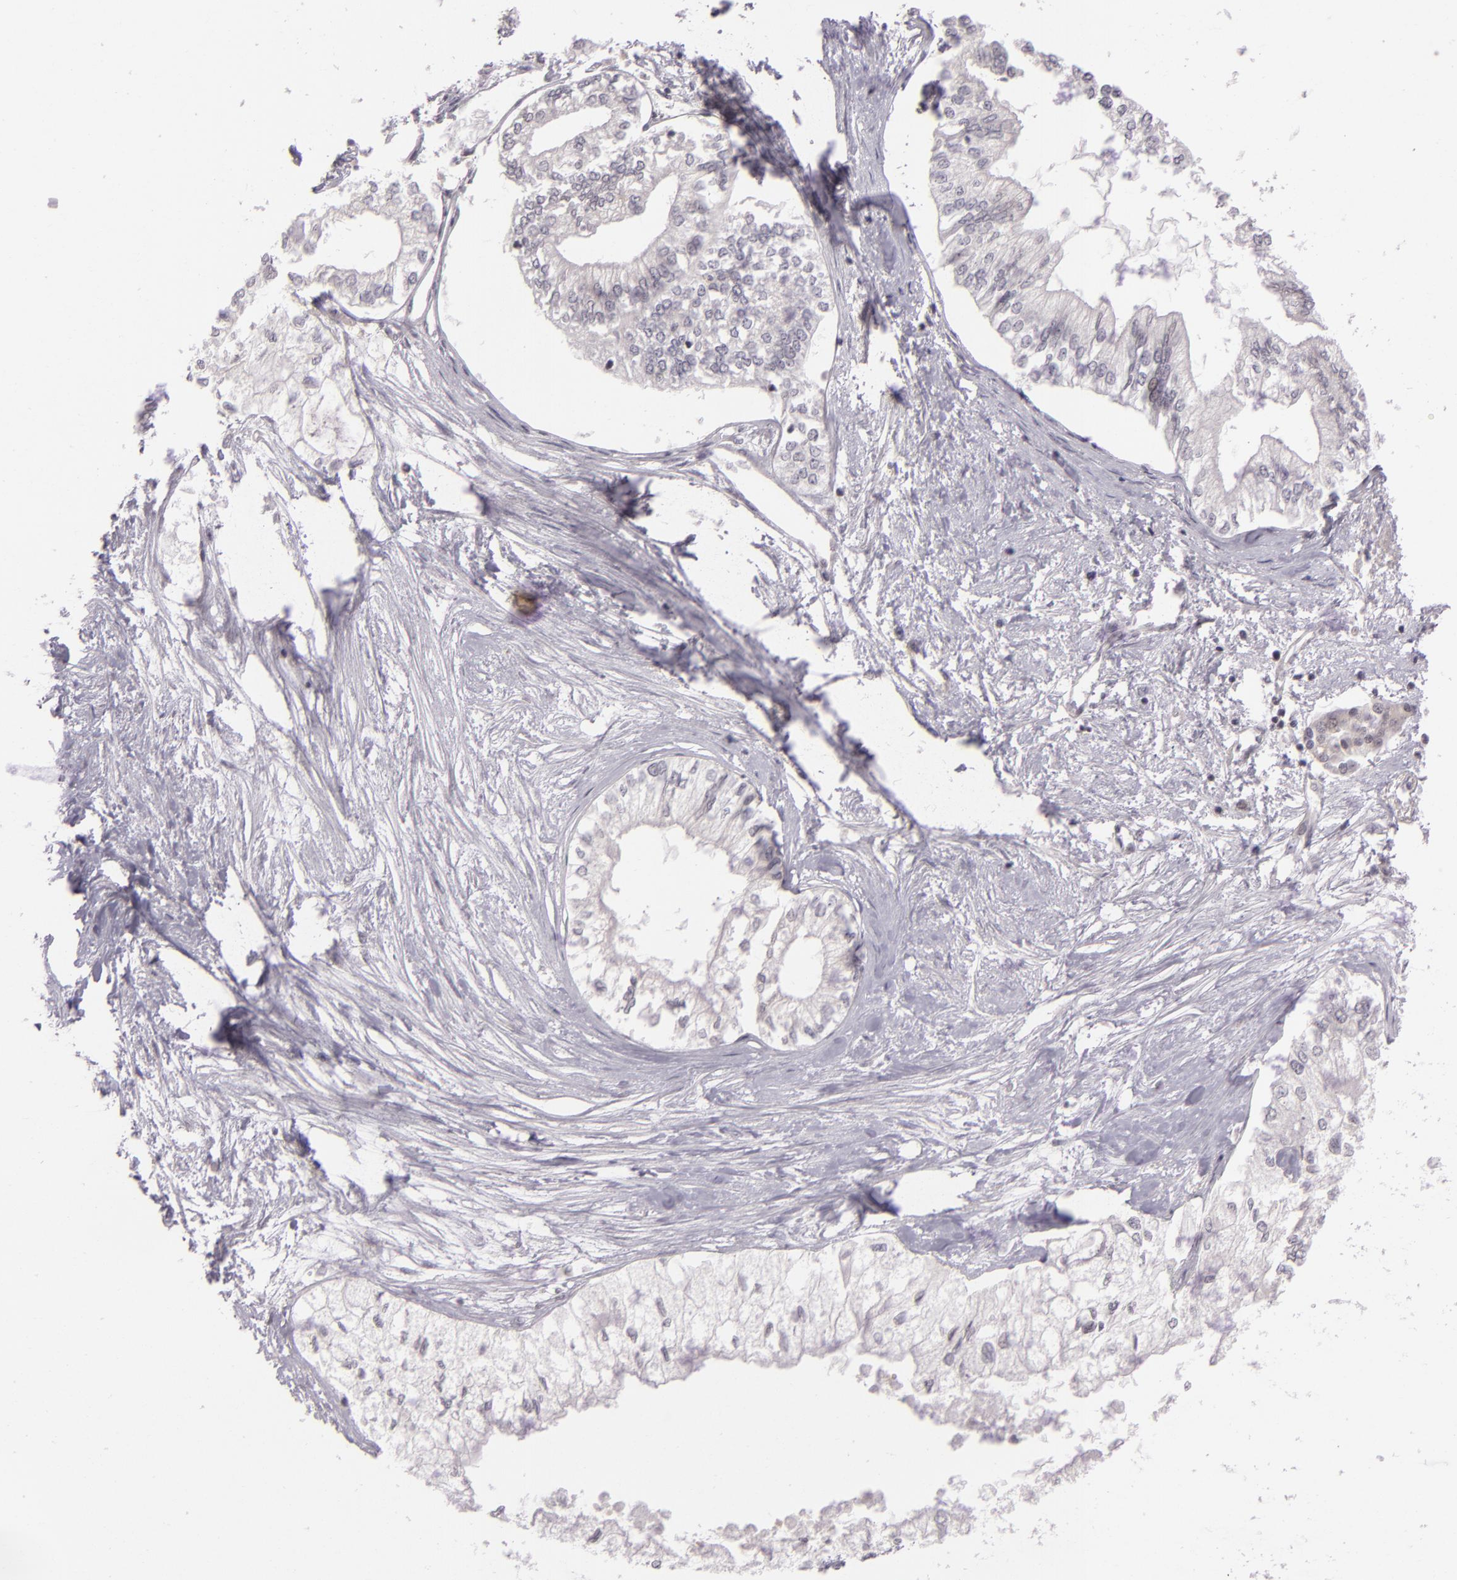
{"staining": {"intensity": "weak", "quantity": "<25%", "location": "nuclear"}, "tissue": "pancreatic cancer", "cell_type": "Tumor cells", "image_type": "cancer", "snomed": [{"axis": "morphology", "description": "Adenocarcinoma, NOS"}, {"axis": "topography", "description": "Pancreas"}], "caption": "An immunohistochemistry micrograph of pancreatic adenocarcinoma is shown. There is no staining in tumor cells of pancreatic adenocarcinoma.", "gene": "ZFX", "patient": {"sex": "male", "age": 79}}